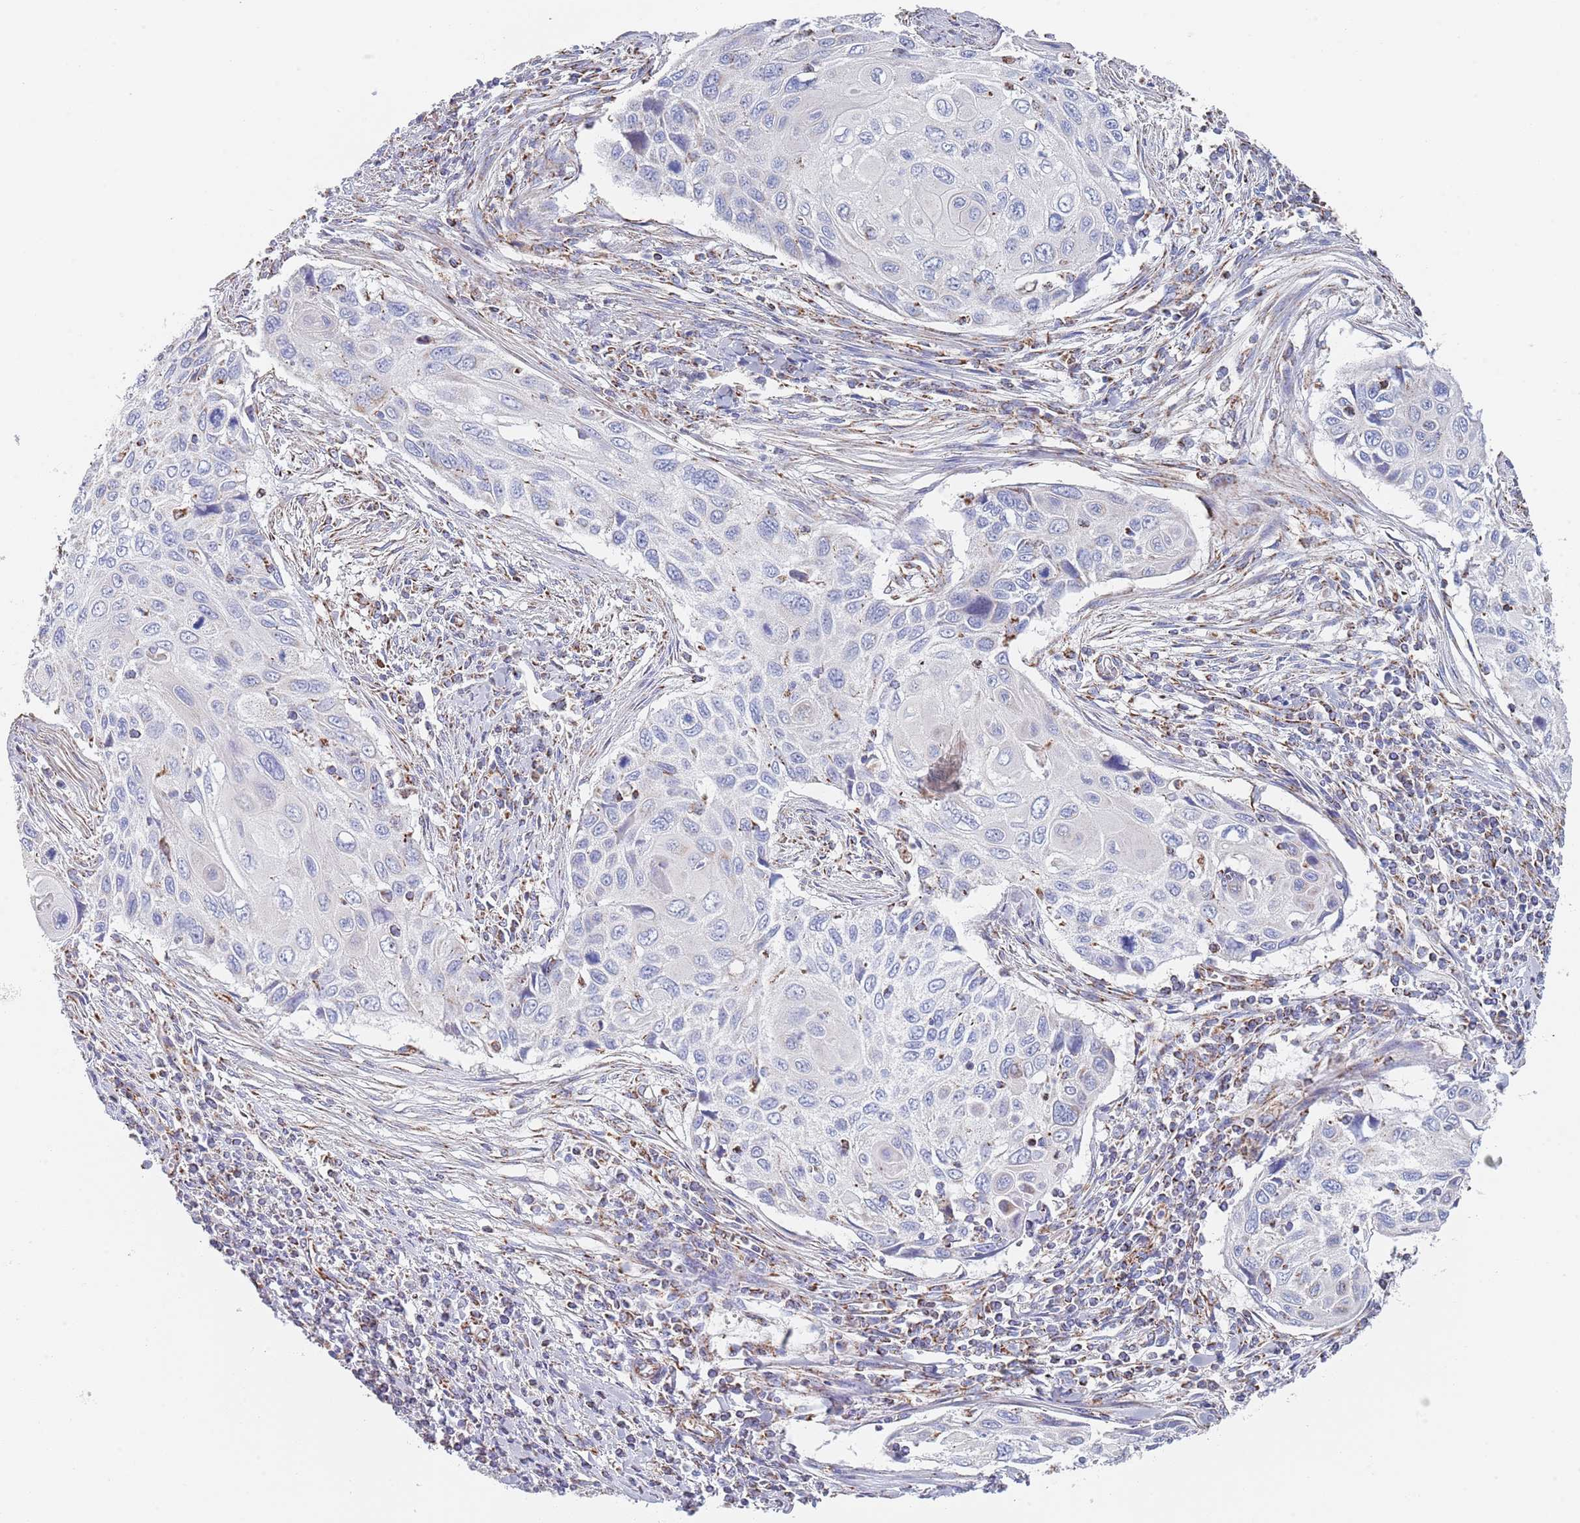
{"staining": {"intensity": "negative", "quantity": "none", "location": "none"}, "tissue": "cervical cancer", "cell_type": "Tumor cells", "image_type": "cancer", "snomed": [{"axis": "morphology", "description": "Squamous cell carcinoma, NOS"}, {"axis": "topography", "description": "Cervix"}], "caption": "An image of cervical cancer stained for a protein displays no brown staining in tumor cells. The staining is performed using DAB brown chromogen with nuclei counter-stained in using hematoxylin.", "gene": "PGP", "patient": {"sex": "female", "age": 70}}